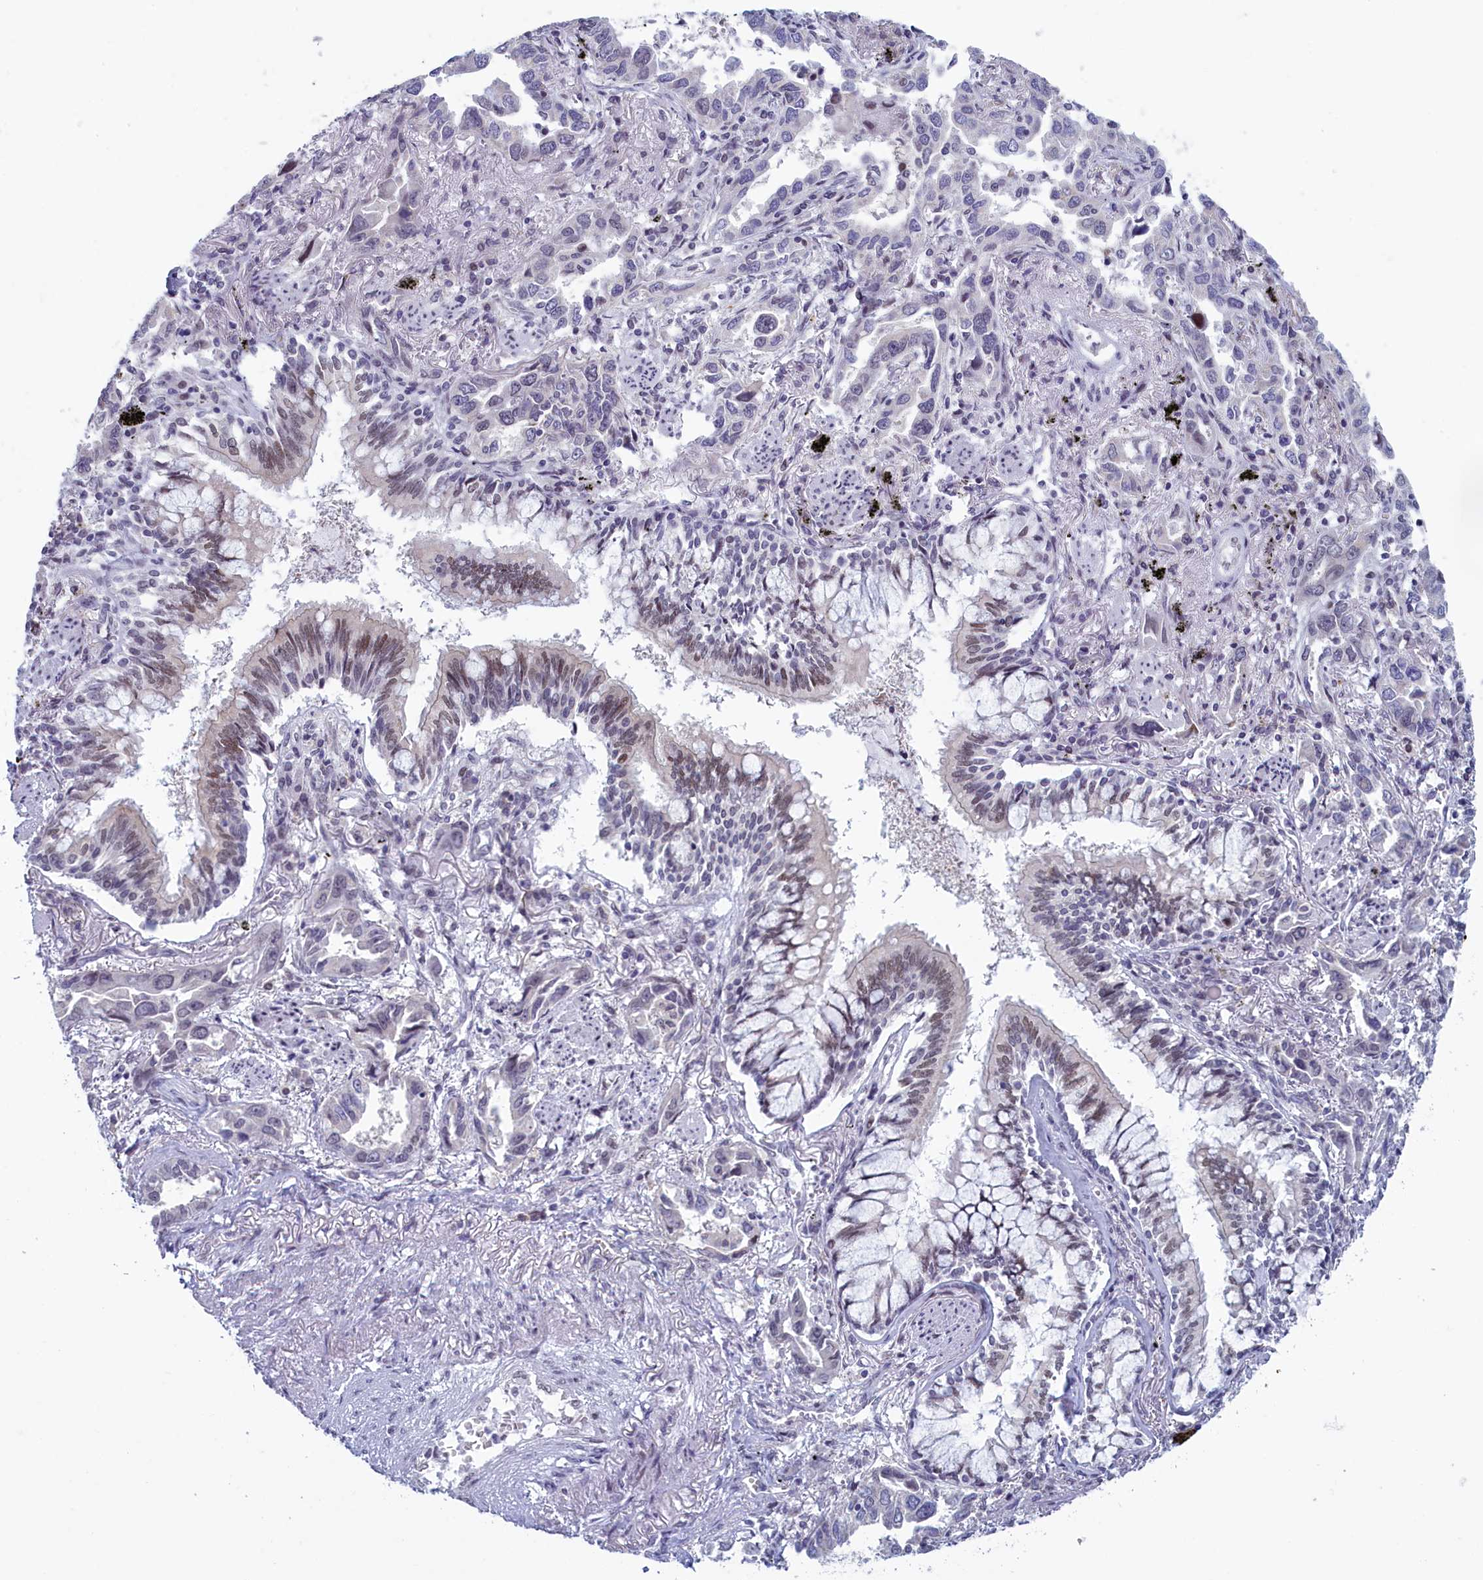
{"staining": {"intensity": "negative", "quantity": "none", "location": "none"}, "tissue": "lung cancer", "cell_type": "Tumor cells", "image_type": "cancer", "snomed": [{"axis": "morphology", "description": "Adenocarcinoma, NOS"}, {"axis": "topography", "description": "Lung"}], "caption": "IHC of lung cancer shows no expression in tumor cells.", "gene": "ATF7IP2", "patient": {"sex": "male", "age": 67}}